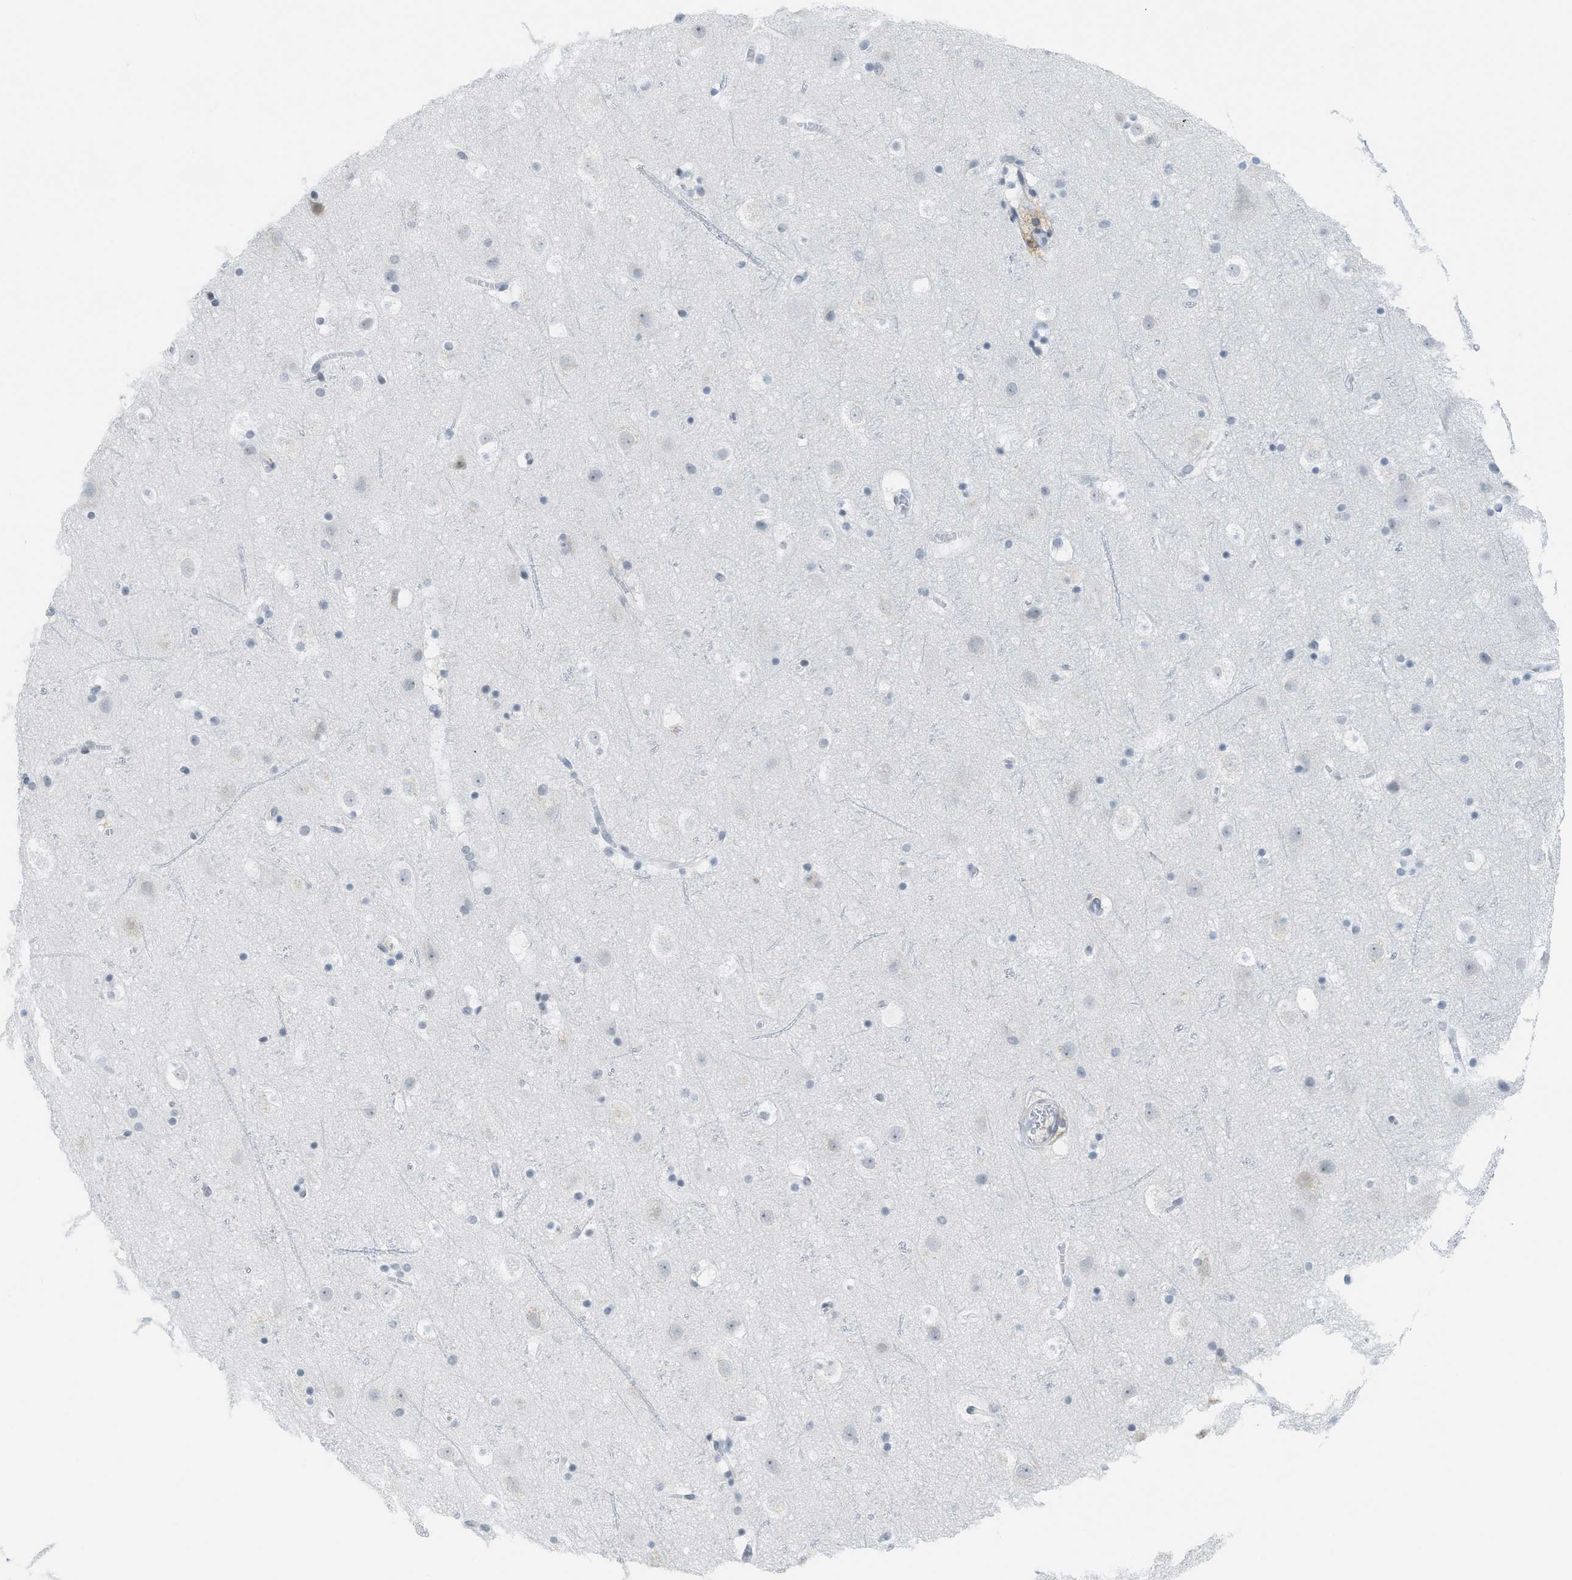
{"staining": {"intensity": "negative", "quantity": "none", "location": "none"}, "tissue": "cerebral cortex", "cell_type": "Endothelial cells", "image_type": "normal", "snomed": [{"axis": "morphology", "description": "Normal tissue, NOS"}, {"axis": "topography", "description": "Cerebral cortex"}], "caption": "High power microscopy photomicrograph of an IHC histopathology image of normal cerebral cortex, revealing no significant positivity in endothelial cells.", "gene": "WDR4", "patient": {"sex": "male", "age": 45}}